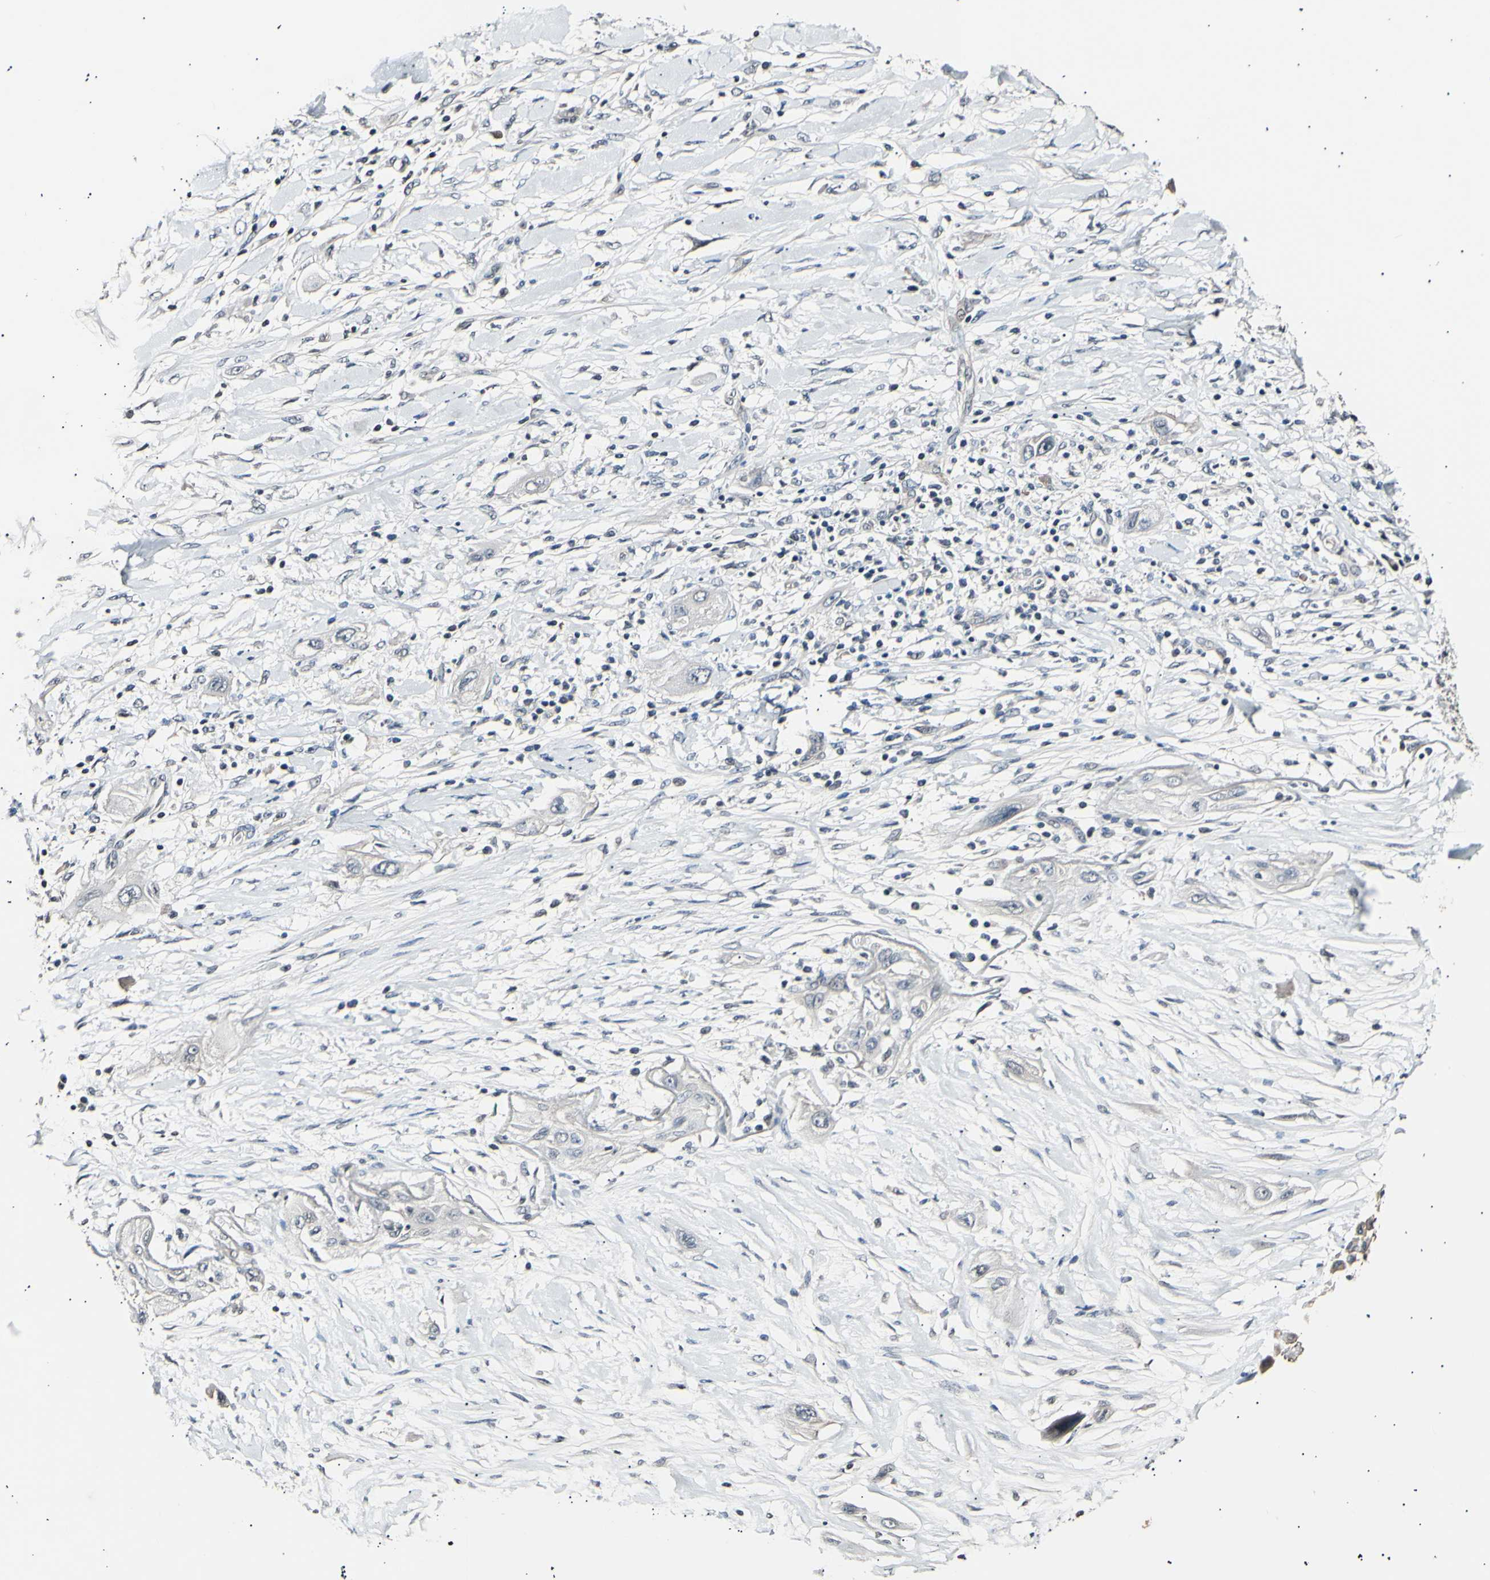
{"staining": {"intensity": "negative", "quantity": "none", "location": "none"}, "tissue": "lung cancer", "cell_type": "Tumor cells", "image_type": "cancer", "snomed": [{"axis": "morphology", "description": "Squamous cell carcinoma, NOS"}, {"axis": "topography", "description": "Lung"}], "caption": "This photomicrograph is of lung squamous cell carcinoma stained with immunohistochemistry to label a protein in brown with the nuclei are counter-stained blue. There is no staining in tumor cells.", "gene": "AK1", "patient": {"sex": "female", "age": 47}}